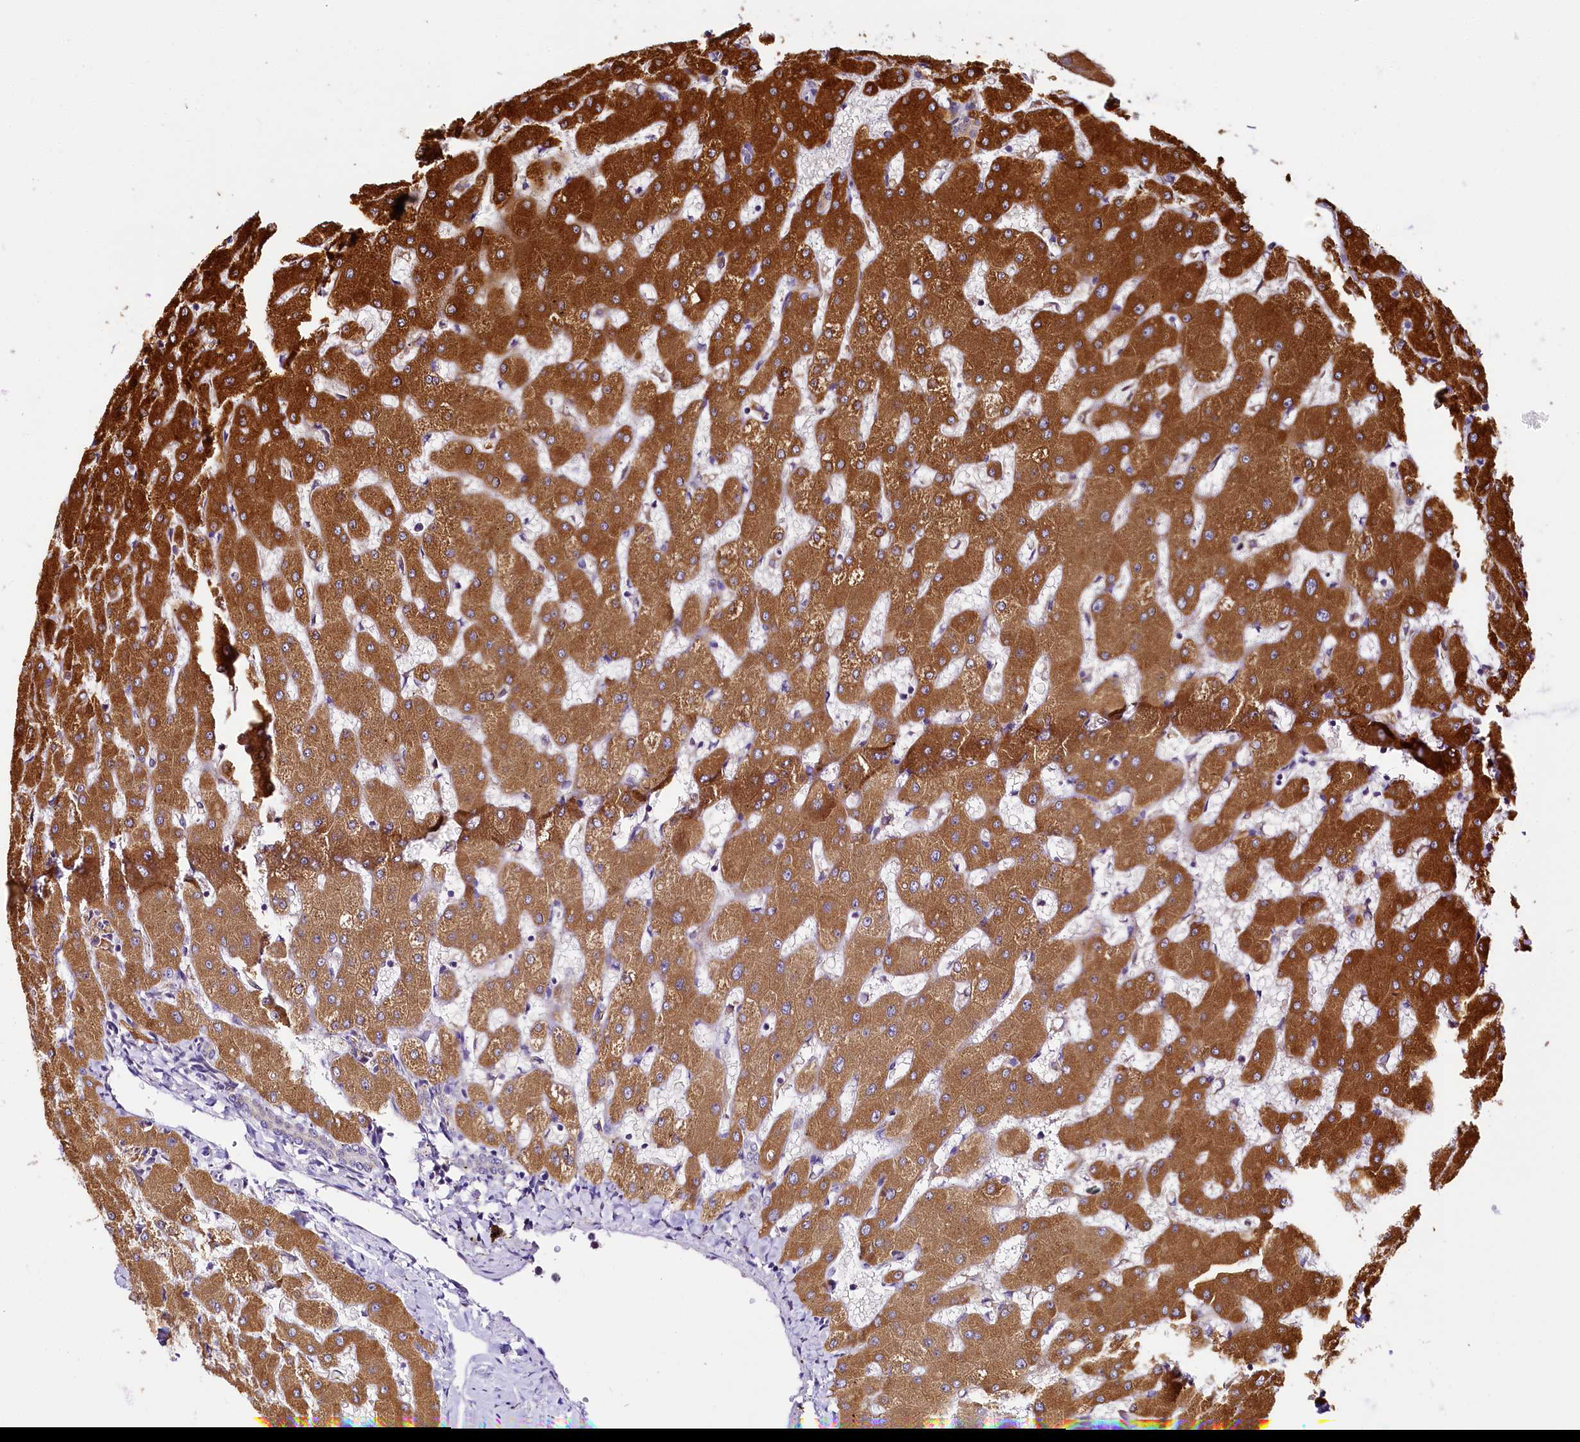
{"staining": {"intensity": "weak", "quantity": ">75%", "location": "cytoplasmic/membranous"}, "tissue": "liver", "cell_type": "Cholangiocytes", "image_type": "normal", "snomed": [{"axis": "morphology", "description": "Normal tissue, NOS"}, {"axis": "topography", "description": "Liver"}], "caption": "Immunohistochemical staining of benign human liver displays weak cytoplasmic/membranous protein expression in approximately >75% of cholangiocytes.", "gene": "PPIP5K2", "patient": {"sex": "female", "age": 63}}